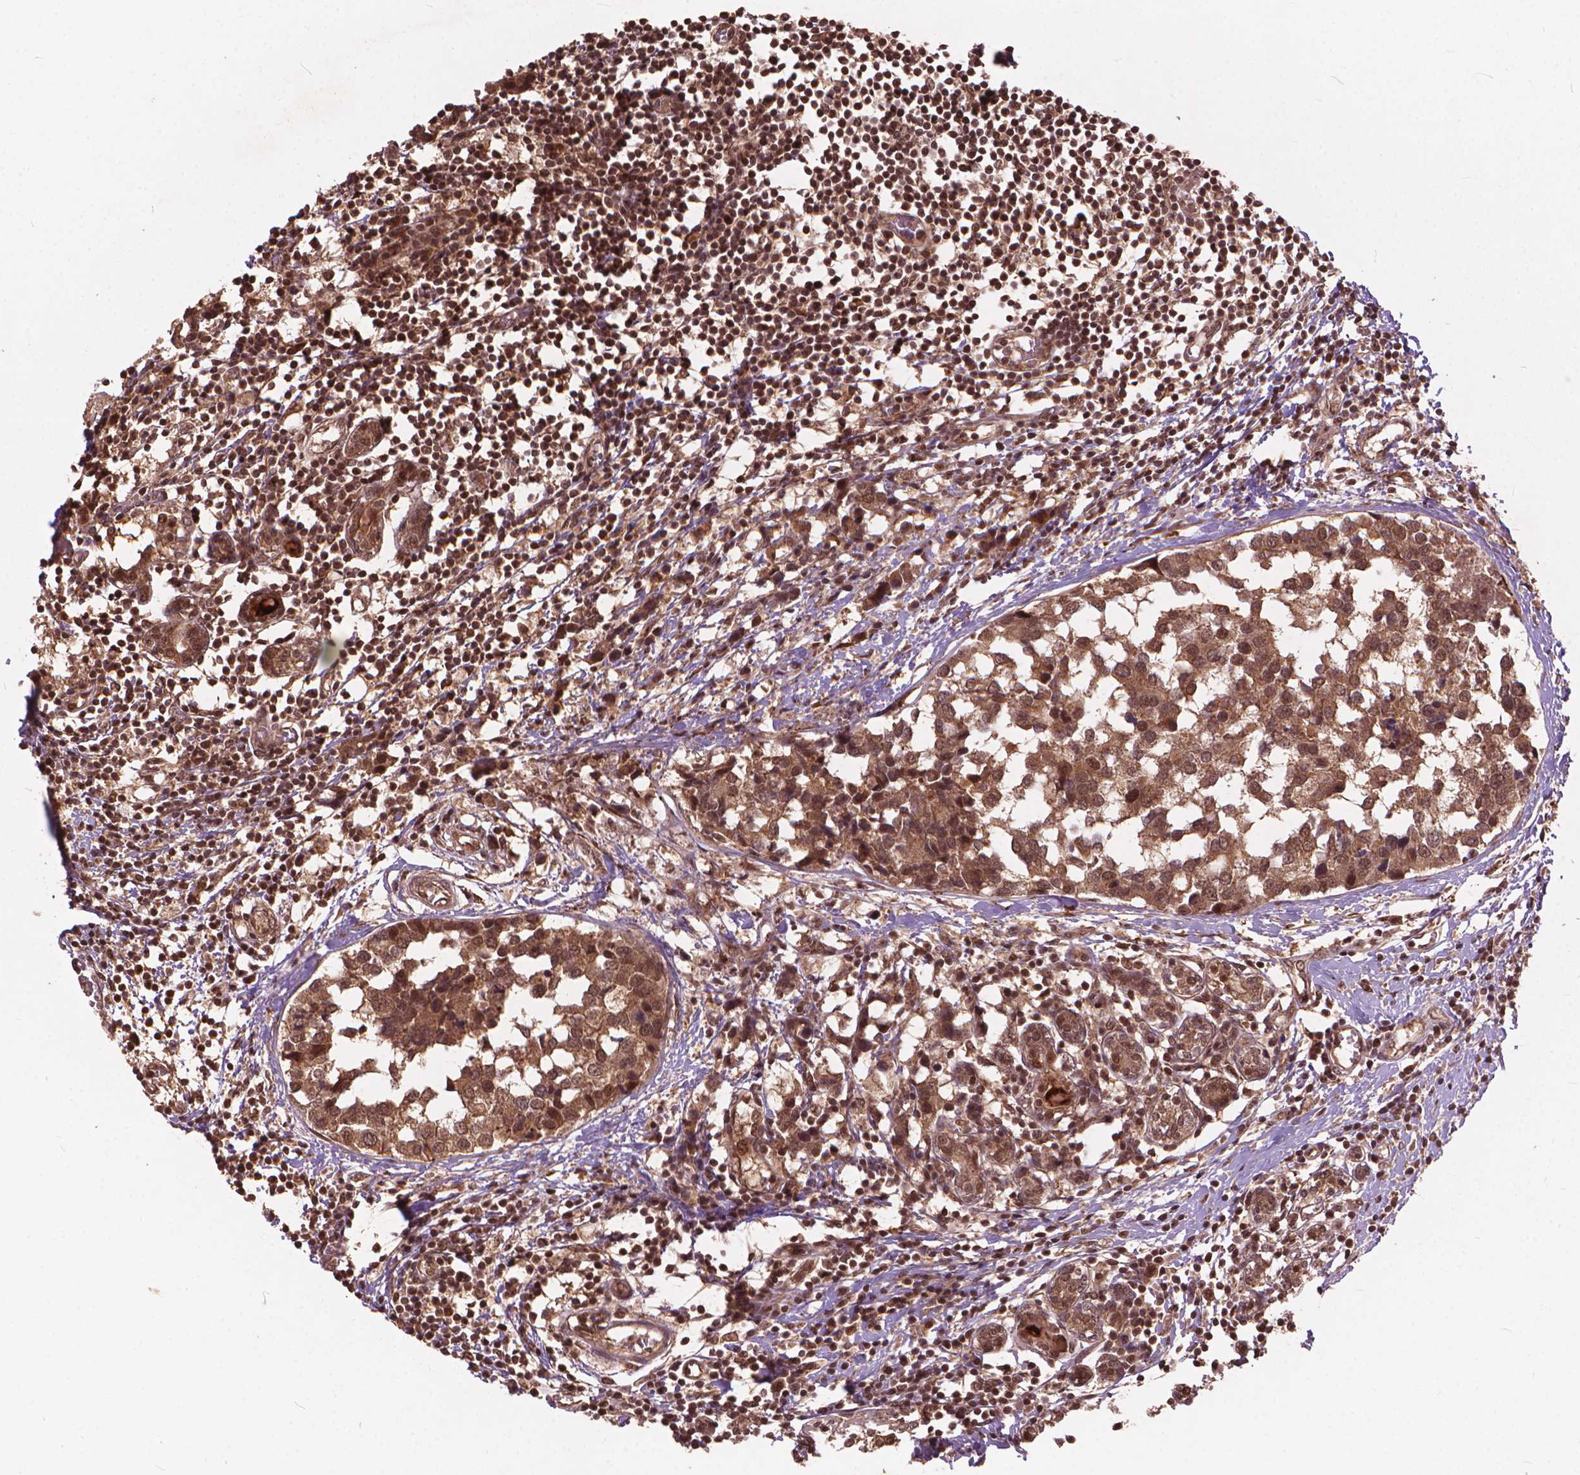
{"staining": {"intensity": "moderate", "quantity": ">75%", "location": "nuclear"}, "tissue": "breast cancer", "cell_type": "Tumor cells", "image_type": "cancer", "snomed": [{"axis": "morphology", "description": "Lobular carcinoma"}, {"axis": "topography", "description": "Breast"}], "caption": "IHC micrograph of lobular carcinoma (breast) stained for a protein (brown), which demonstrates medium levels of moderate nuclear expression in about >75% of tumor cells.", "gene": "SSU72", "patient": {"sex": "female", "age": 59}}